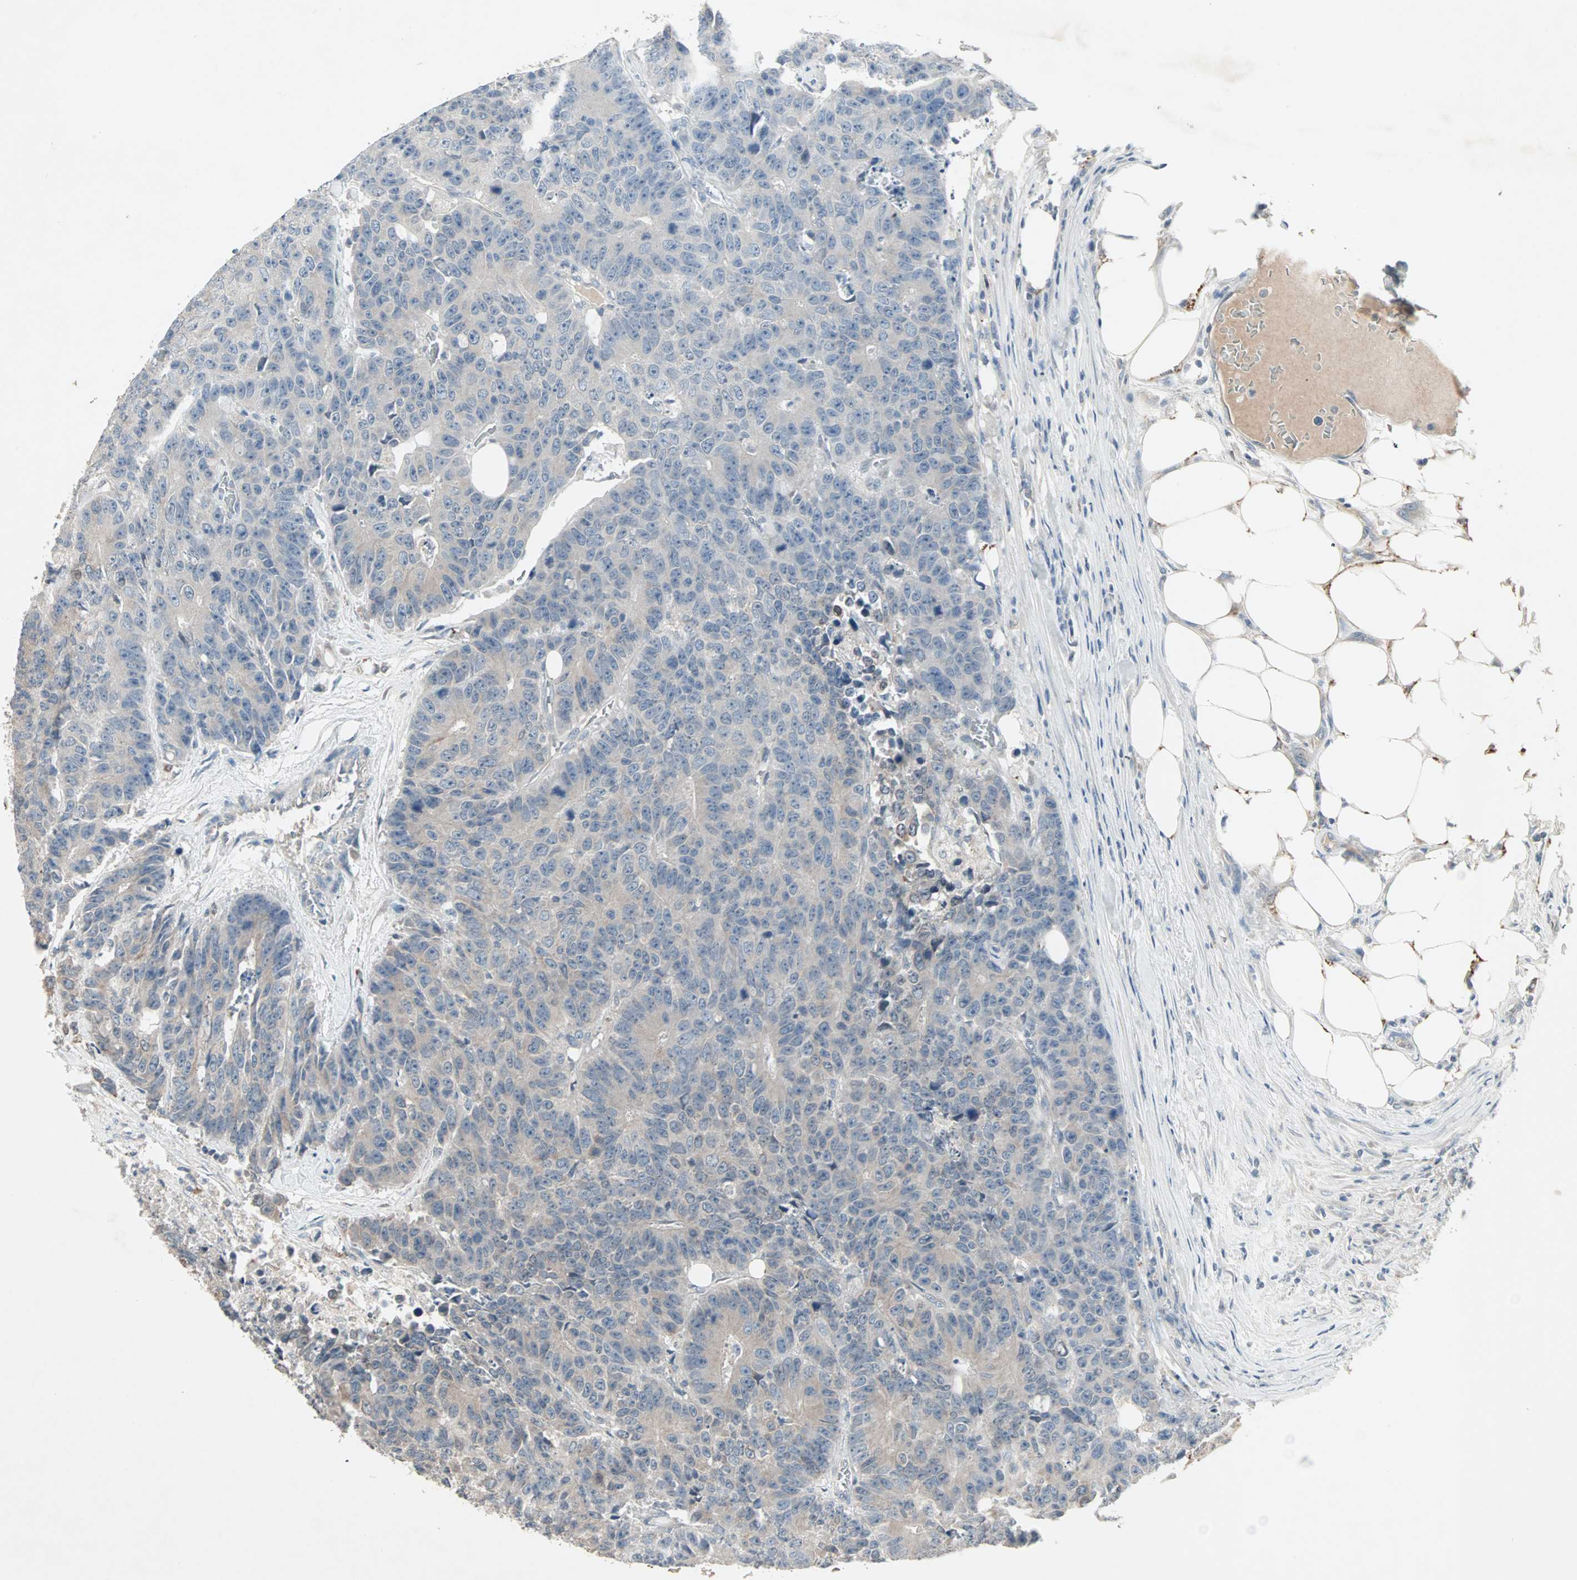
{"staining": {"intensity": "weak", "quantity": "<25%", "location": "cytoplasmic/membranous"}, "tissue": "colorectal cancer", "cell_type": "Tumor cells", "image_type": "cancer", "snomed": [{"axis": "morphology", "description": "Adenocarcinoma, NOS"}, {"axis": "topography", "description": "Colon"}], "caption": "Photomicrograph shows no protein positivity in tumor cells of colorectal cancer tissue.", "gene": "JMJD7-PLA2G4B", "patient": {"sex": "female", "age": 86}}